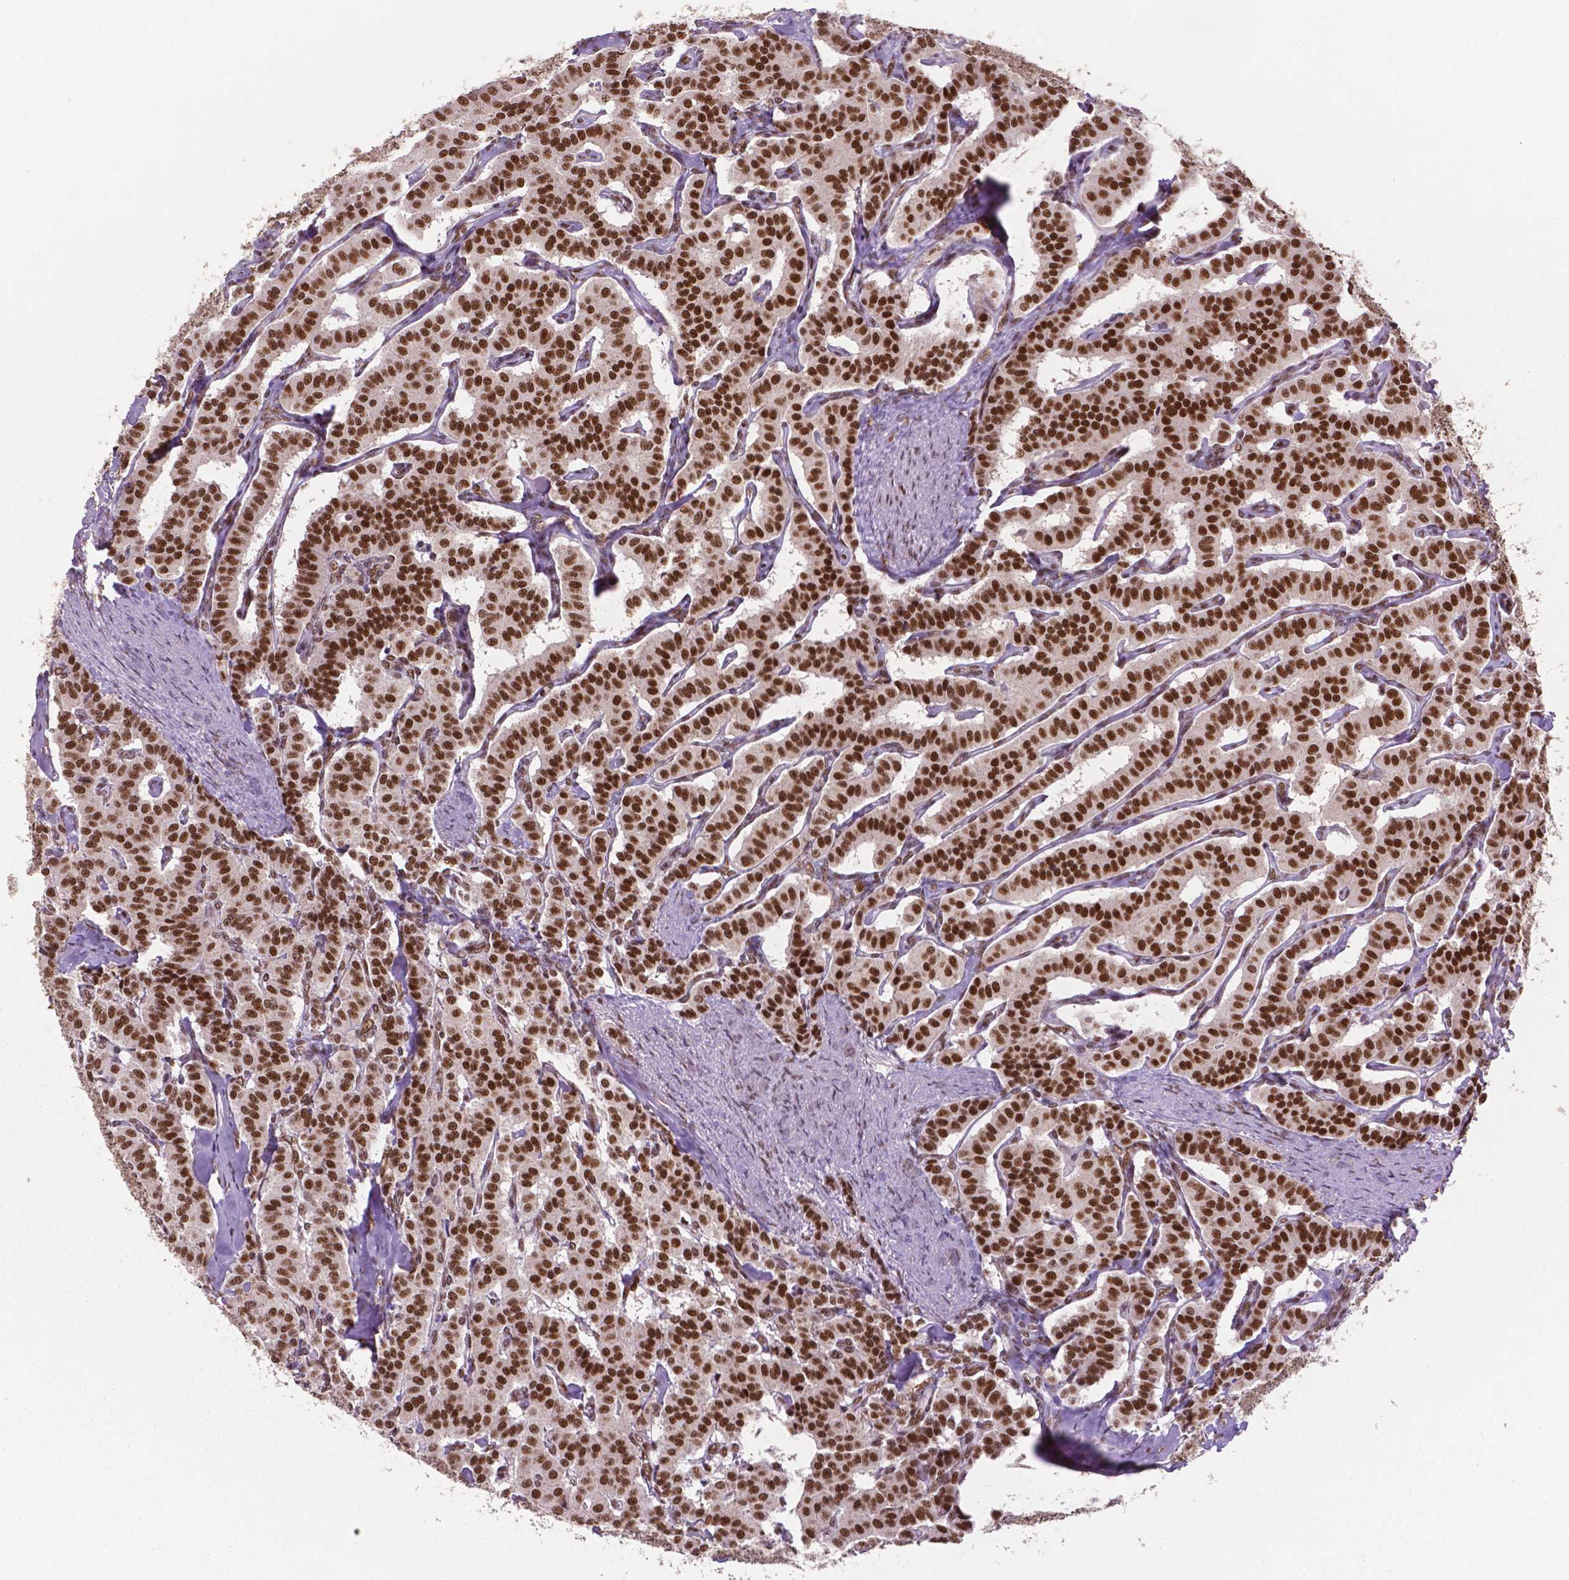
{"staining": {"intensity": "moderate", "quantity": ">75%", "location": "nuclear"}, "tissue": "carcinoid", "cell_type": "Tumor cells", "image_type": "cancer", "snomed": [{"axis": "morphology", "description": "Carcinoid, malignant, NOS"}, {"axis": "topography", "description": "Lung"}], "caption": "IHC (DAB) staining of malignant carcinoid reveals moderate nuclear protein expression in about >75% of tumor cells.", "gene": "MLH1", "patient": {"sex": "female", "age": 46}}